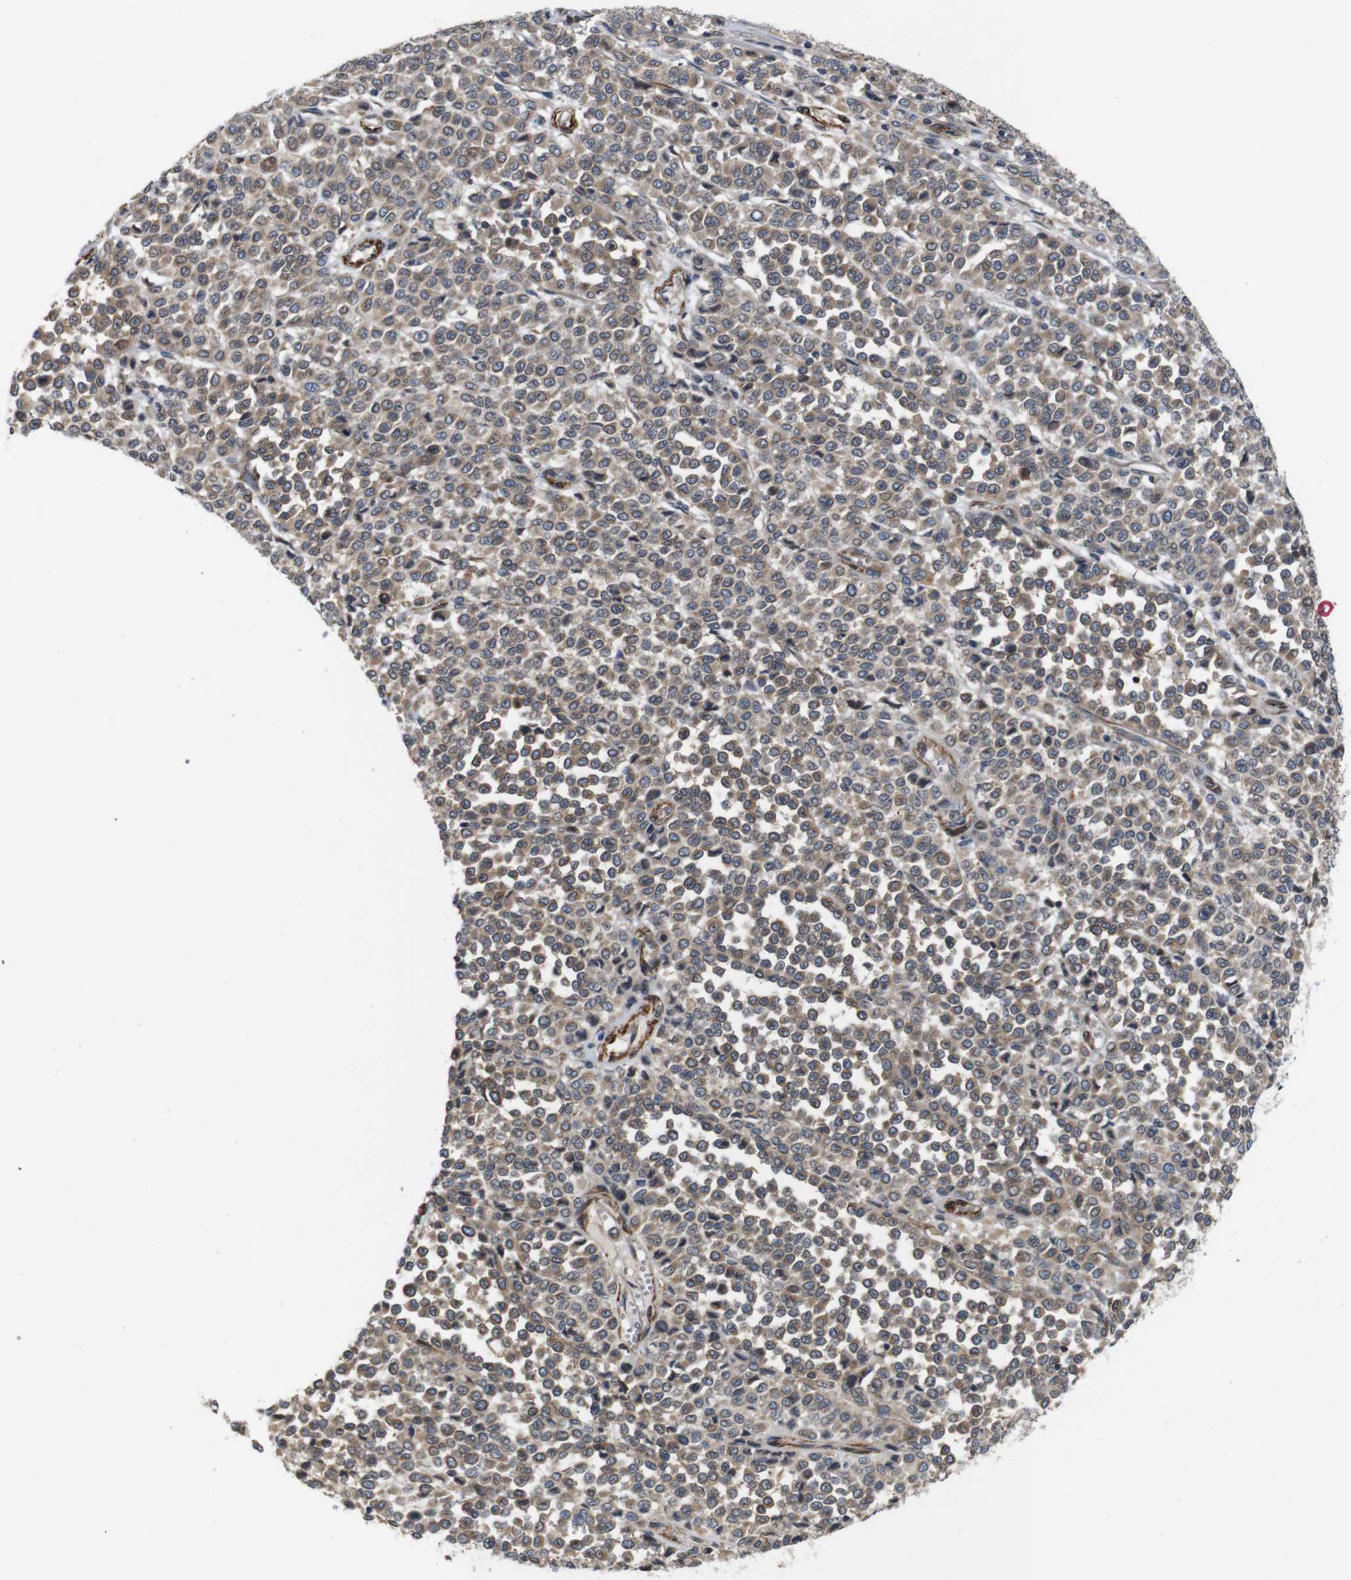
{"staining": {"intensity": "weak", "quantity": ">75%", "location": "cytoplasmic/membranous,nuclear"}, "tissue": "melanoma", "cell_type": "Tumor cells", "image_type": "cancer", "snomed": [{"axis": "morphology", "description": "Malignant melanoma, Metastatic site"}, {"axis": "topography", "description": "Pancreas"}], "caption": "Malignant melanoma (metastatic site) stained with DAB immunohistochemistry displays low levels of weak cytoplasmic/membranous and nuclear expression in about >75% of tumor cells.", "gene": "GGT7", "patient": {"sex": "female", "age": 30}}